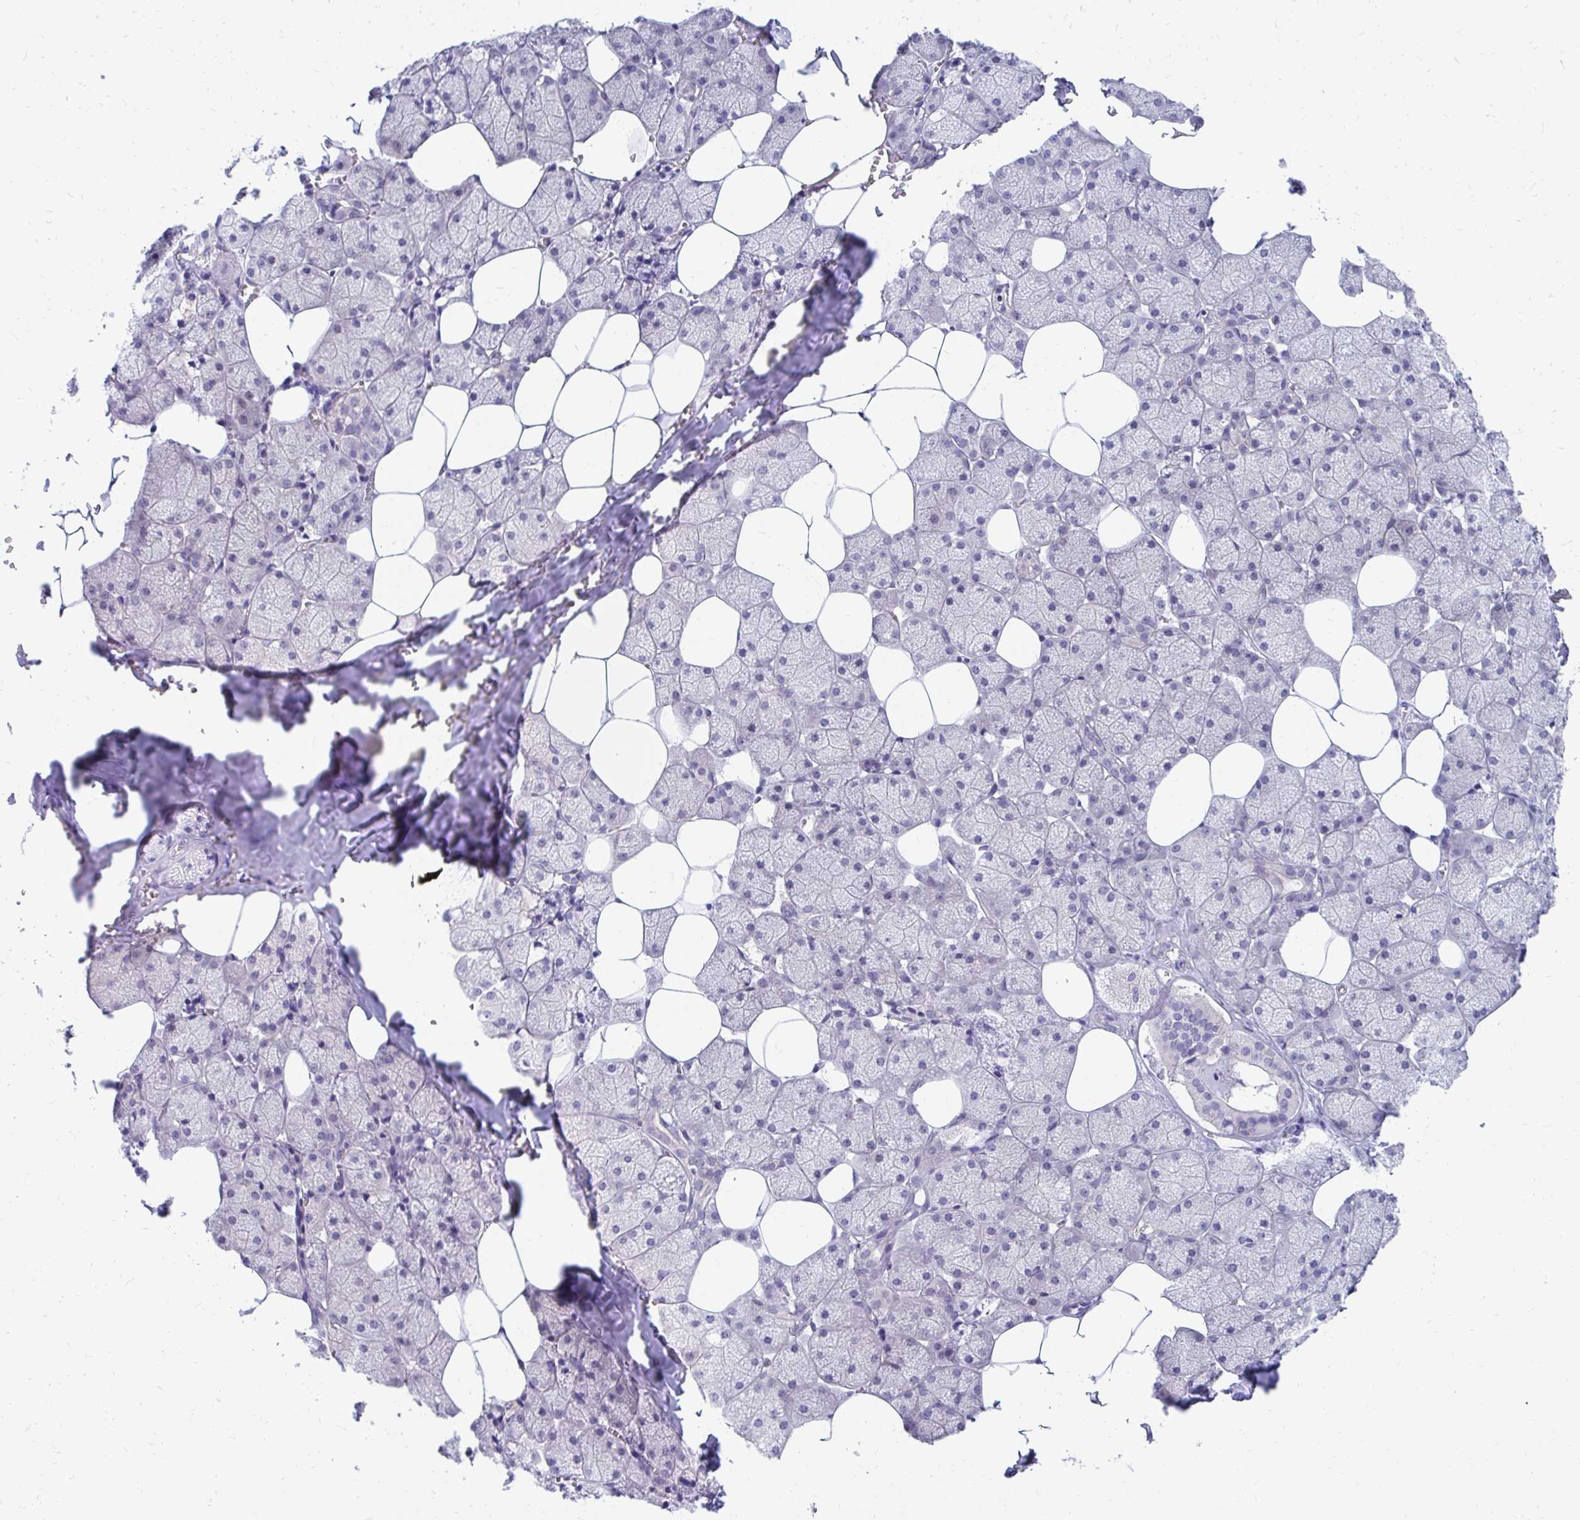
{"staining": {"intensity": "weak", "quantity": "<25%", "location": "cytoplasmic/membranous"}, "tissue": "salivary gland", "cell_type": "Glandular cells", "image_type": "normal", "snomed": [{"axis": "morphology", "description": "Normal tissue, NOS"}, {"axis": "topography", "description": "Salivary gland"}, {"axis": "topography", "description": "Peripheral nerve tissue"}], "caption": "The immunohistochemistry (IHC) micrograph has no significant staining in glandular cells of salivary gland.", "gene": "C19orf81", "patient": {"sex": "male", "age": 38}}